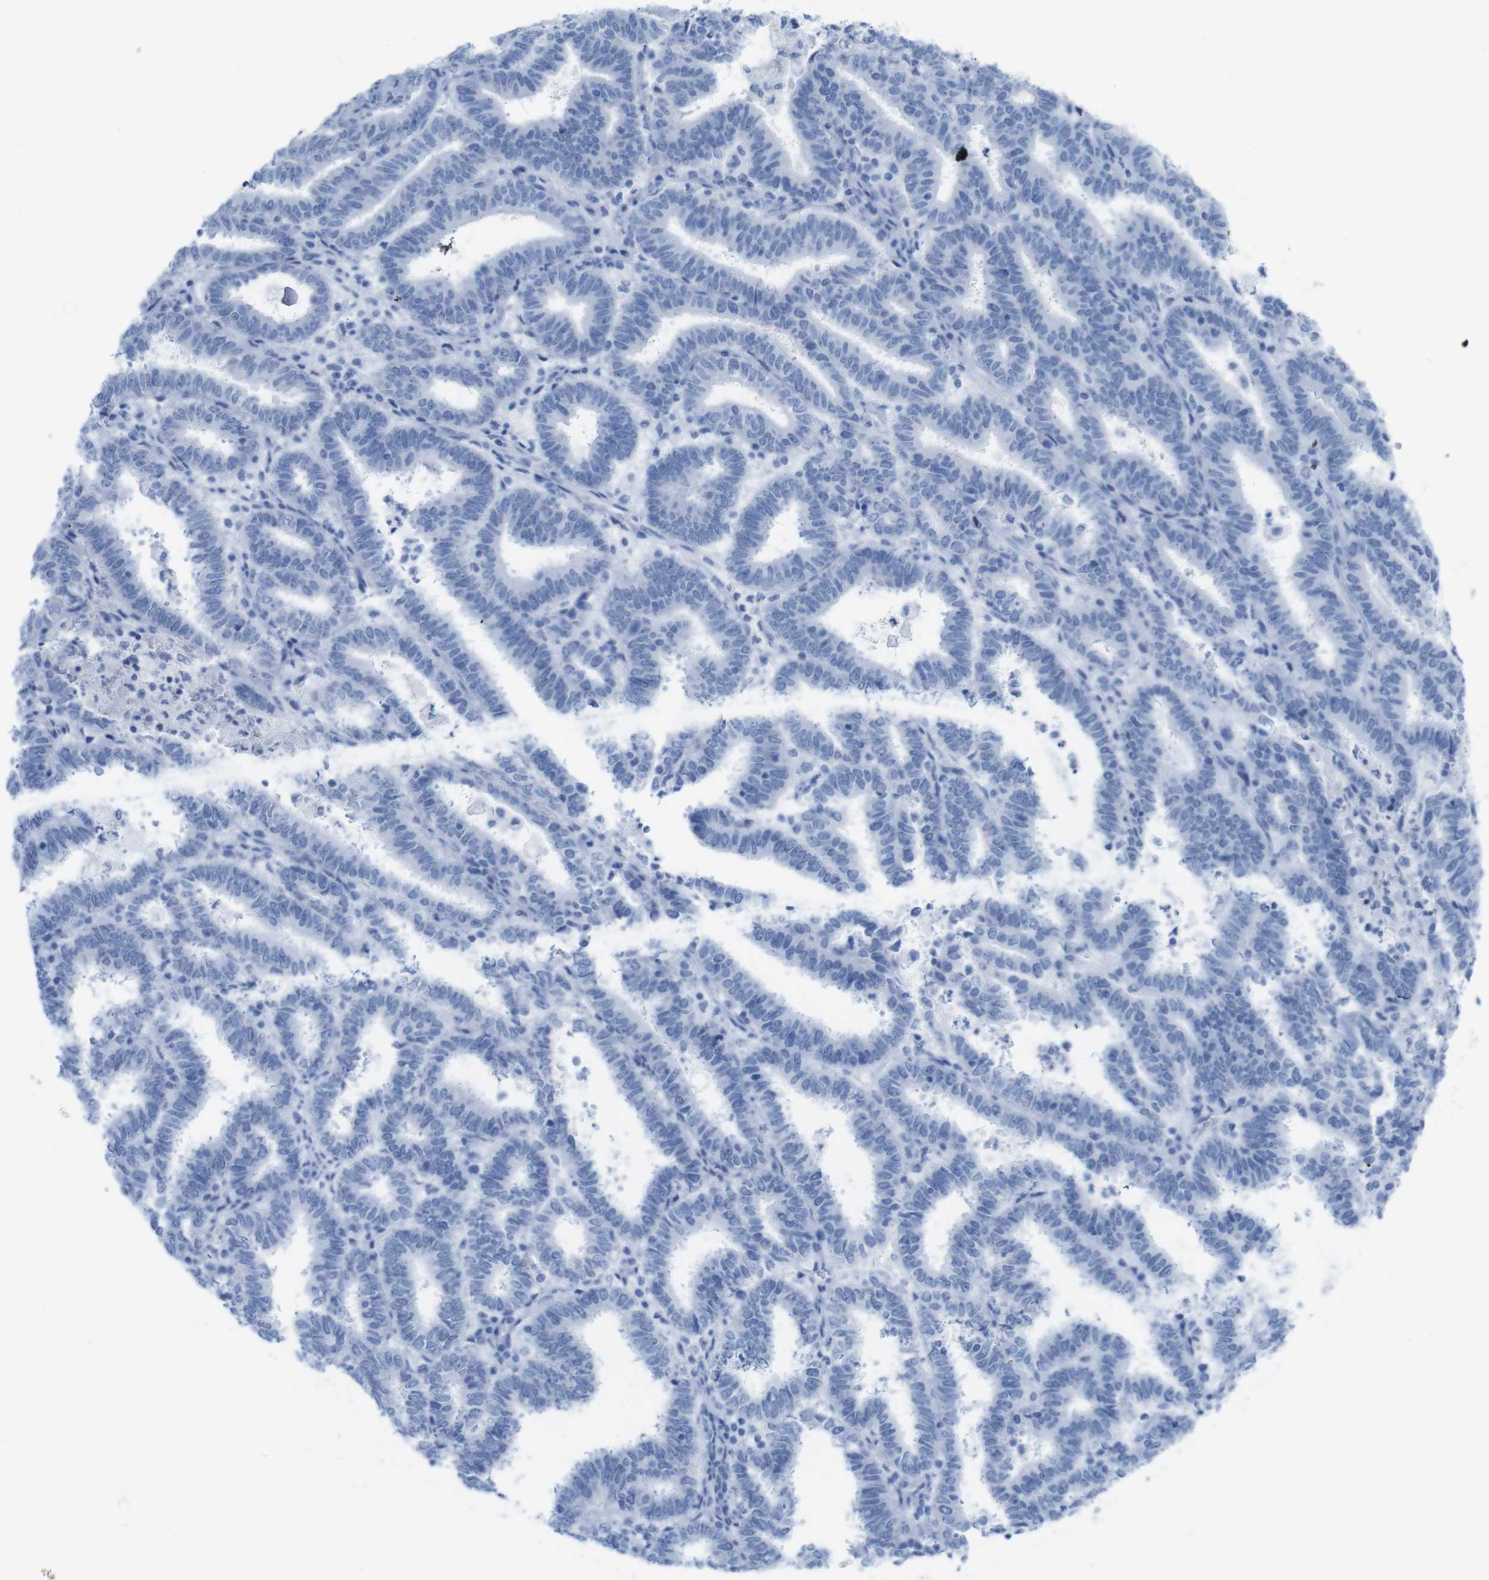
{"staining": {"intensity": "negative", "quantity": "none", "location": "none"}, "tissue": "endometrial cancer", "cell_type": "Tumor cells", "image_type": "cancer", "snomed": [{"axis": "morphology", "description": "Adenocarcinoma, NOS"}, {"axis": "topography", "description": "Uterus"}], "caption": "This is an immunohistochemistry histopathology image of human endometrial cancer (adenocarcinoma). There is no expression in tumor cells.", "gene": "MYH7", "patient": {"sex": "female", "age": 83}}